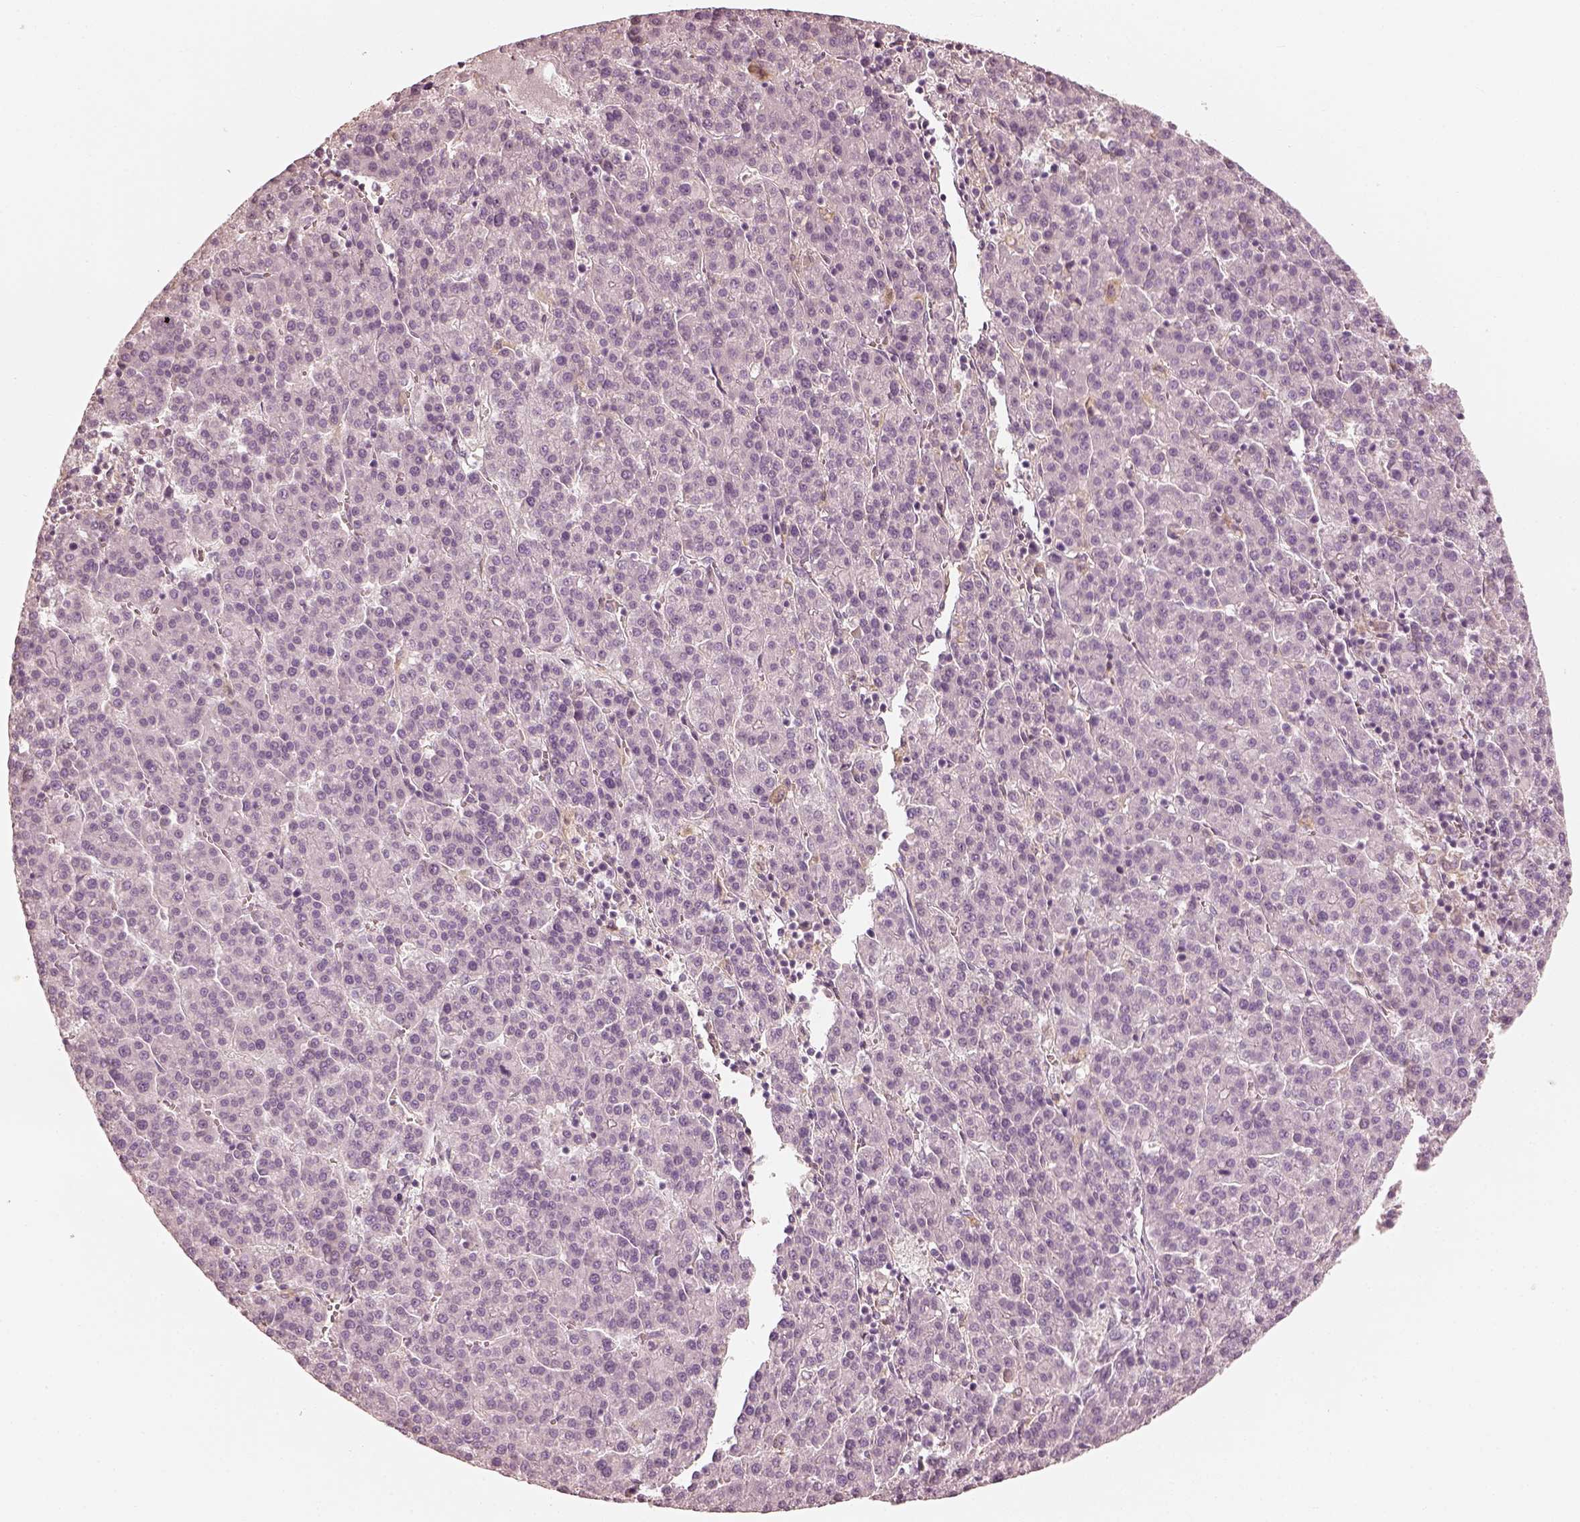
{"staining": {"intensity": "negative", "quantity": "none", "location": "none"}, "tissue": "liver cancer", "cell_type": "Tumor cells", "image_type": "cancer", "snomed": [{"axis": "morphology", "description": "Carcinoma, Hepatocellular, NOS"}, {"axis": "topography", "description": "Liver"}], "caption": "Image shows no protein staining in tumor cells of liver cancer (hepatocellular carcinoma) tissue. (DAB immunohistochemistry (IHC) with hematoxylin counter stain).", "gene": "FMNL2", "patient": {"sex": "female", "age": 58}}